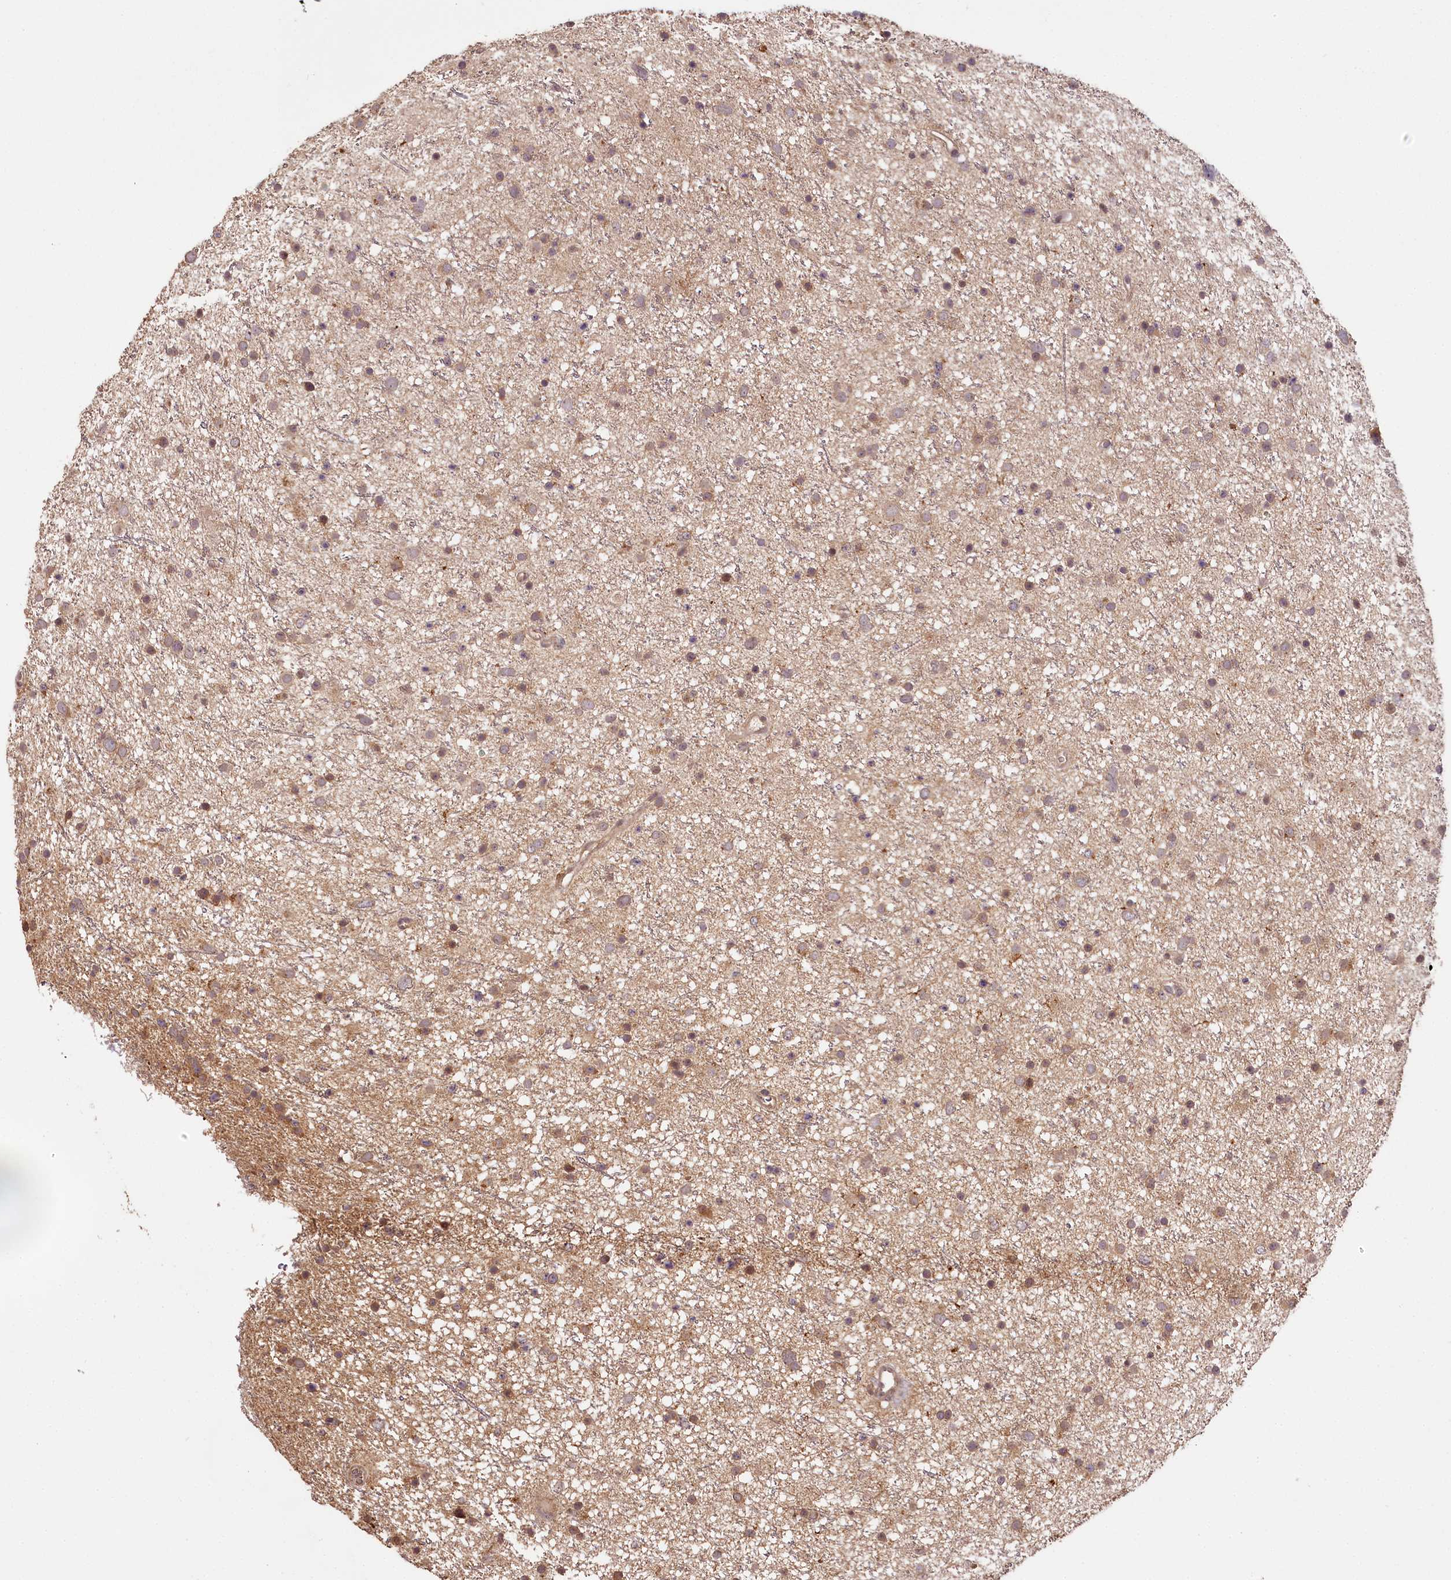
{"staining": {"intensity": "moderate", "quantity": "25%-75%", "location": "cytoplasmic/membranous"}, "tissue": "glioma", "cell_type": "Tumor cells", "image_type": "cancer", "snomed": [{"axis": "morphology", "description": "Glioma, malignant, Low grade"}, {"axis": "topography", "description": "Cerebral cortex"}], "caption": "This is an image of IHC staining of glioma, which shows moderate staining in the cytoplasmic/membranous of tumor cells.", "gene": "TTC12", "patient": {"sex": "female", "age": 39}}